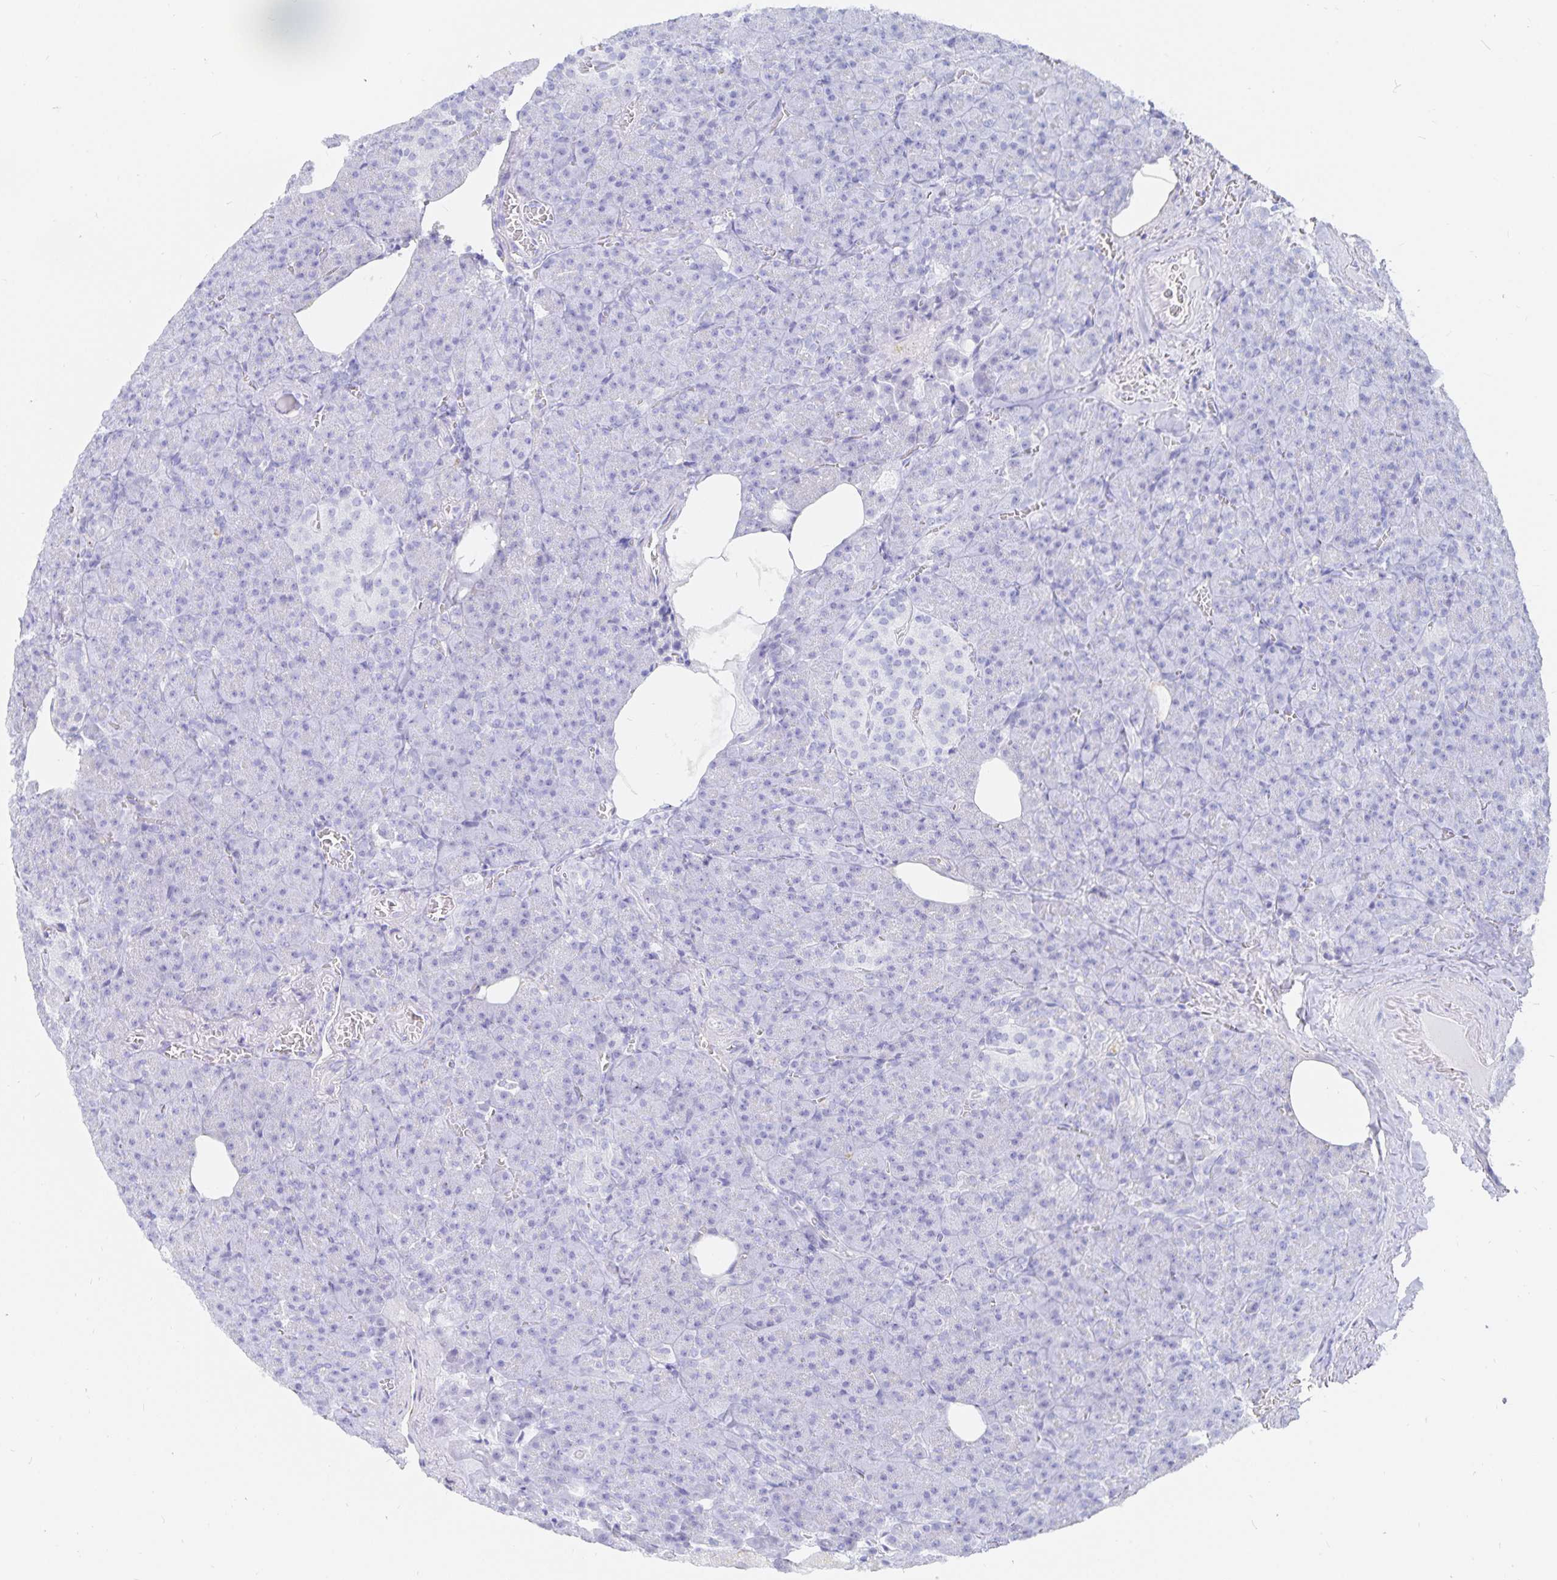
{"staining": {"intensity": "negative", "quantity": "none", "location": "none"}, "tissue": "pancreas", "cell_type": "Exocrine glandular cells", "image_type": "normal", "snomed": [{"axis": "morphology", "description": "Normal tissue, NOS"}, {"axis": "topography", "description": "Pancreas"}], "caption": "A high-resolution photomicrograph shows IHC staining of unremarkable pancreas, which shows no significant expression in exocrine glandular cells.", "gene": "INSL5", "patient": {"sex": "female", "age": 74}}